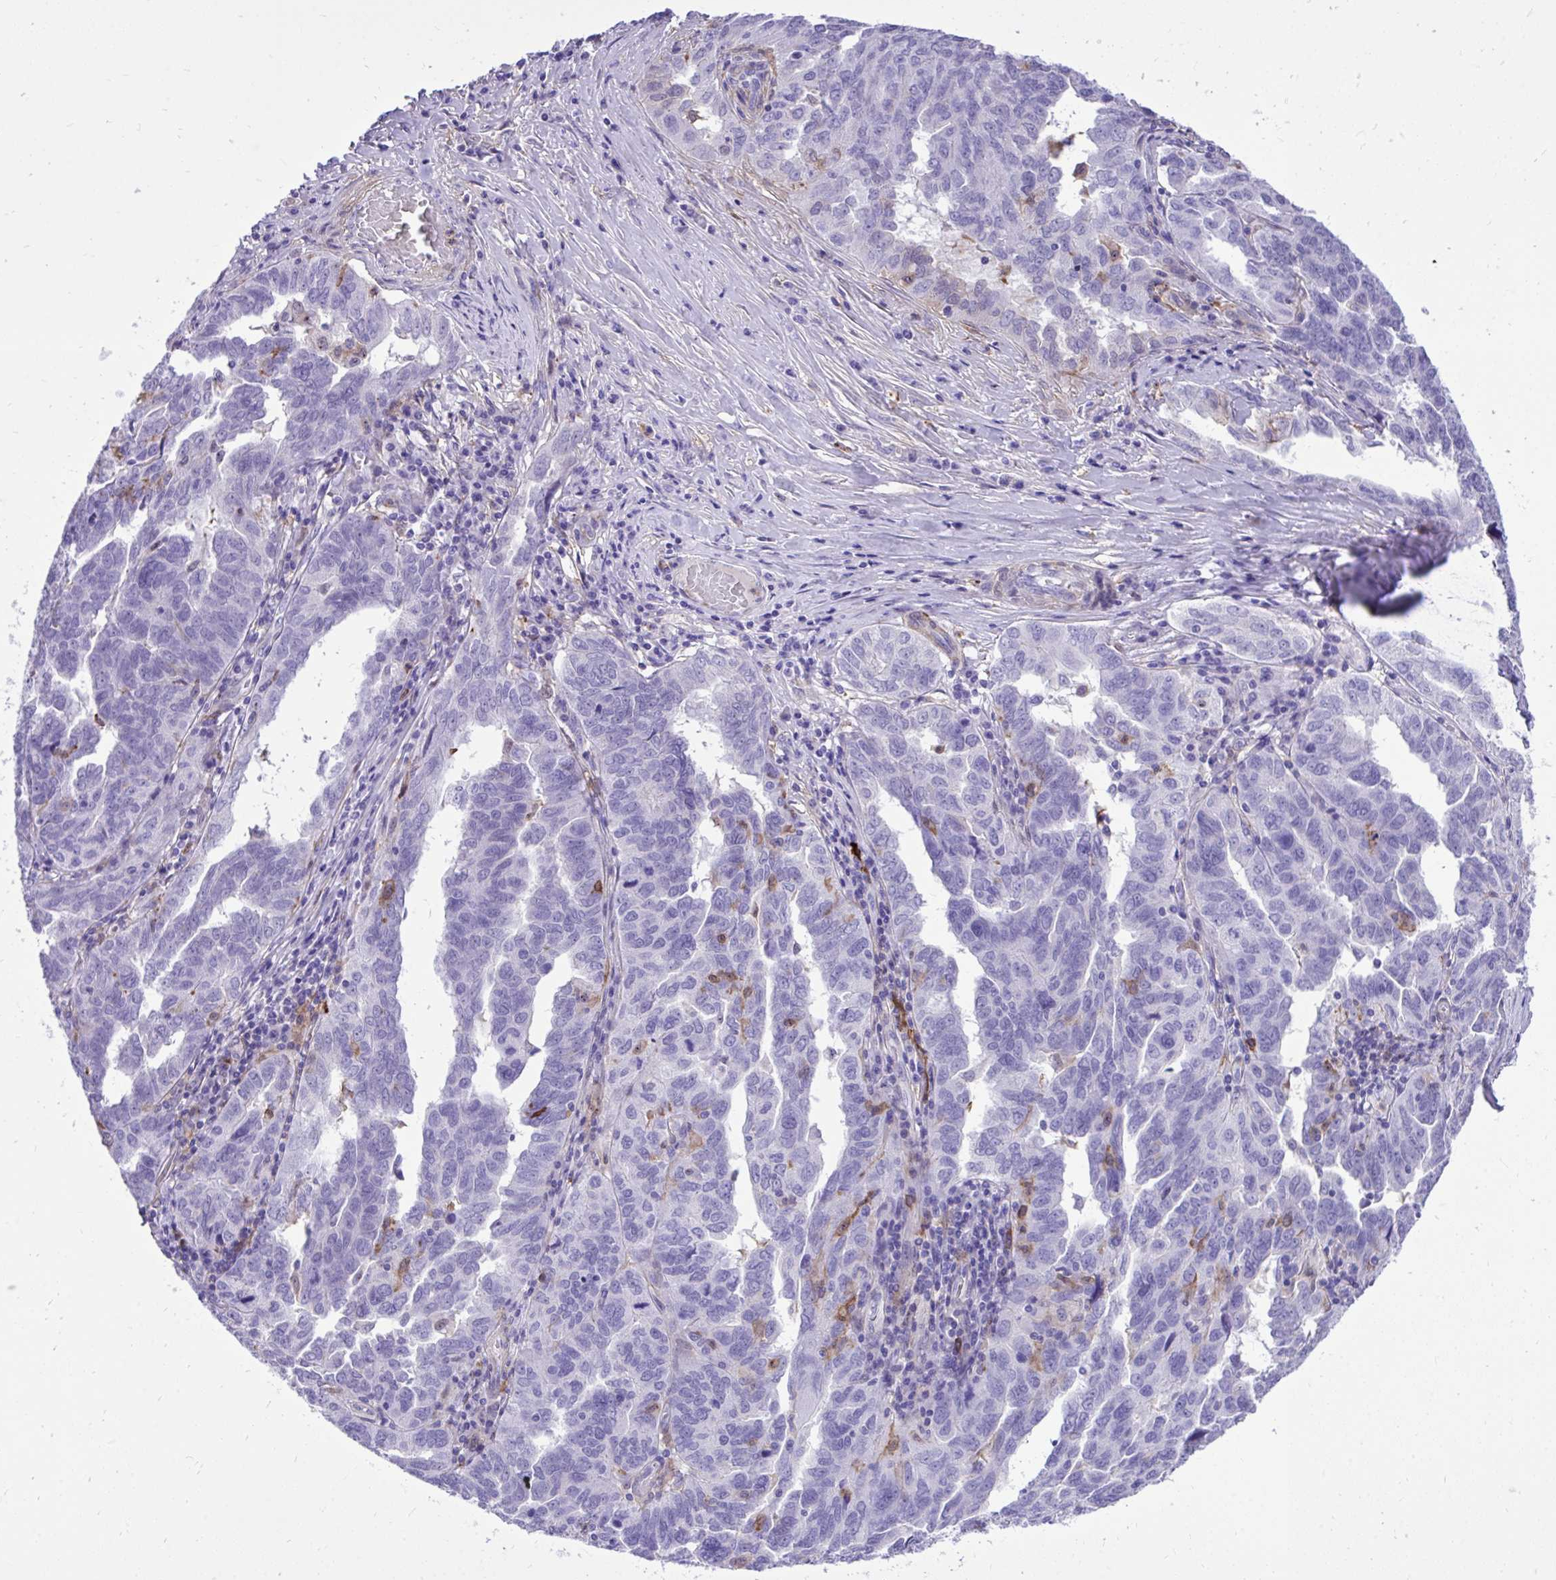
{"staining": {"intensity": "negative", "quantity": "none", "location": "none"}, "tissue": "ovarian cancer", "cell_type": "Tumor cells", "image_type": "cancer", "snomed": [{"axis": "morphology", "description": "Cystadenocarcinoma, serous, NOS"}, {"axis": "topography", "description": "Ovary"}], "caption": "The micrograph displays no significant positivity in tumor cells of ovarian serous cystadenocarcinoma.", "gene": "TLR7", "patient": {"sex": "female", "age": 64}}